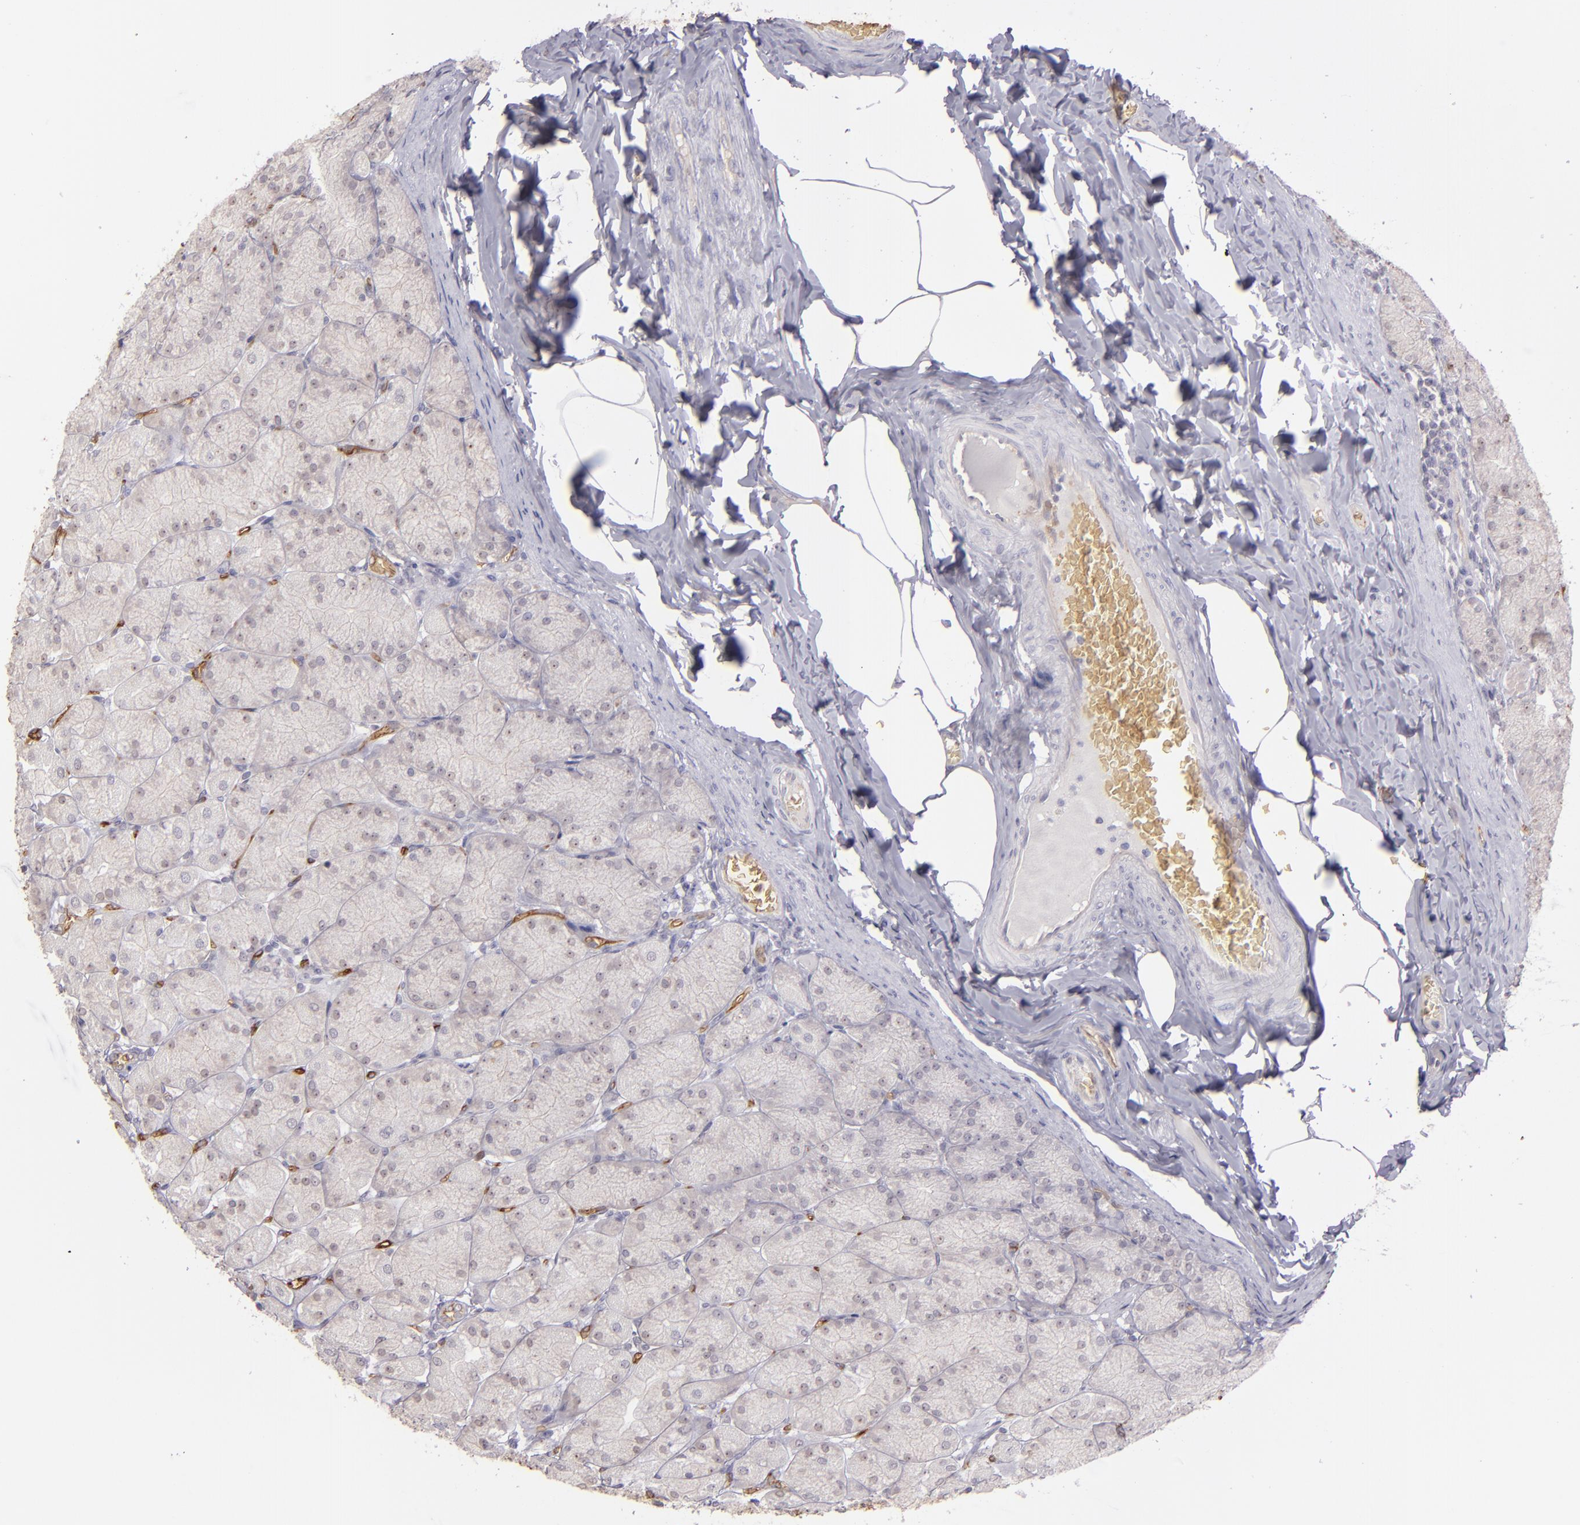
{"staining": {"intensity": "negative", "quantity": "none", "location": "none"}, "tissue": "stomach", "cell_type": "Glandular cells", "image_type": "normal", "snomed": [{"axis": "morphology", "description": "Normal tissue, NOS"}, {"axis": "topography", "description": "Stomach, upper"}], "caption": "Human stomach stained for a protein using IHC displays no expression in glandular cells.", "gene": "ACE", "patient": {"sex": "female", "age": 56}}